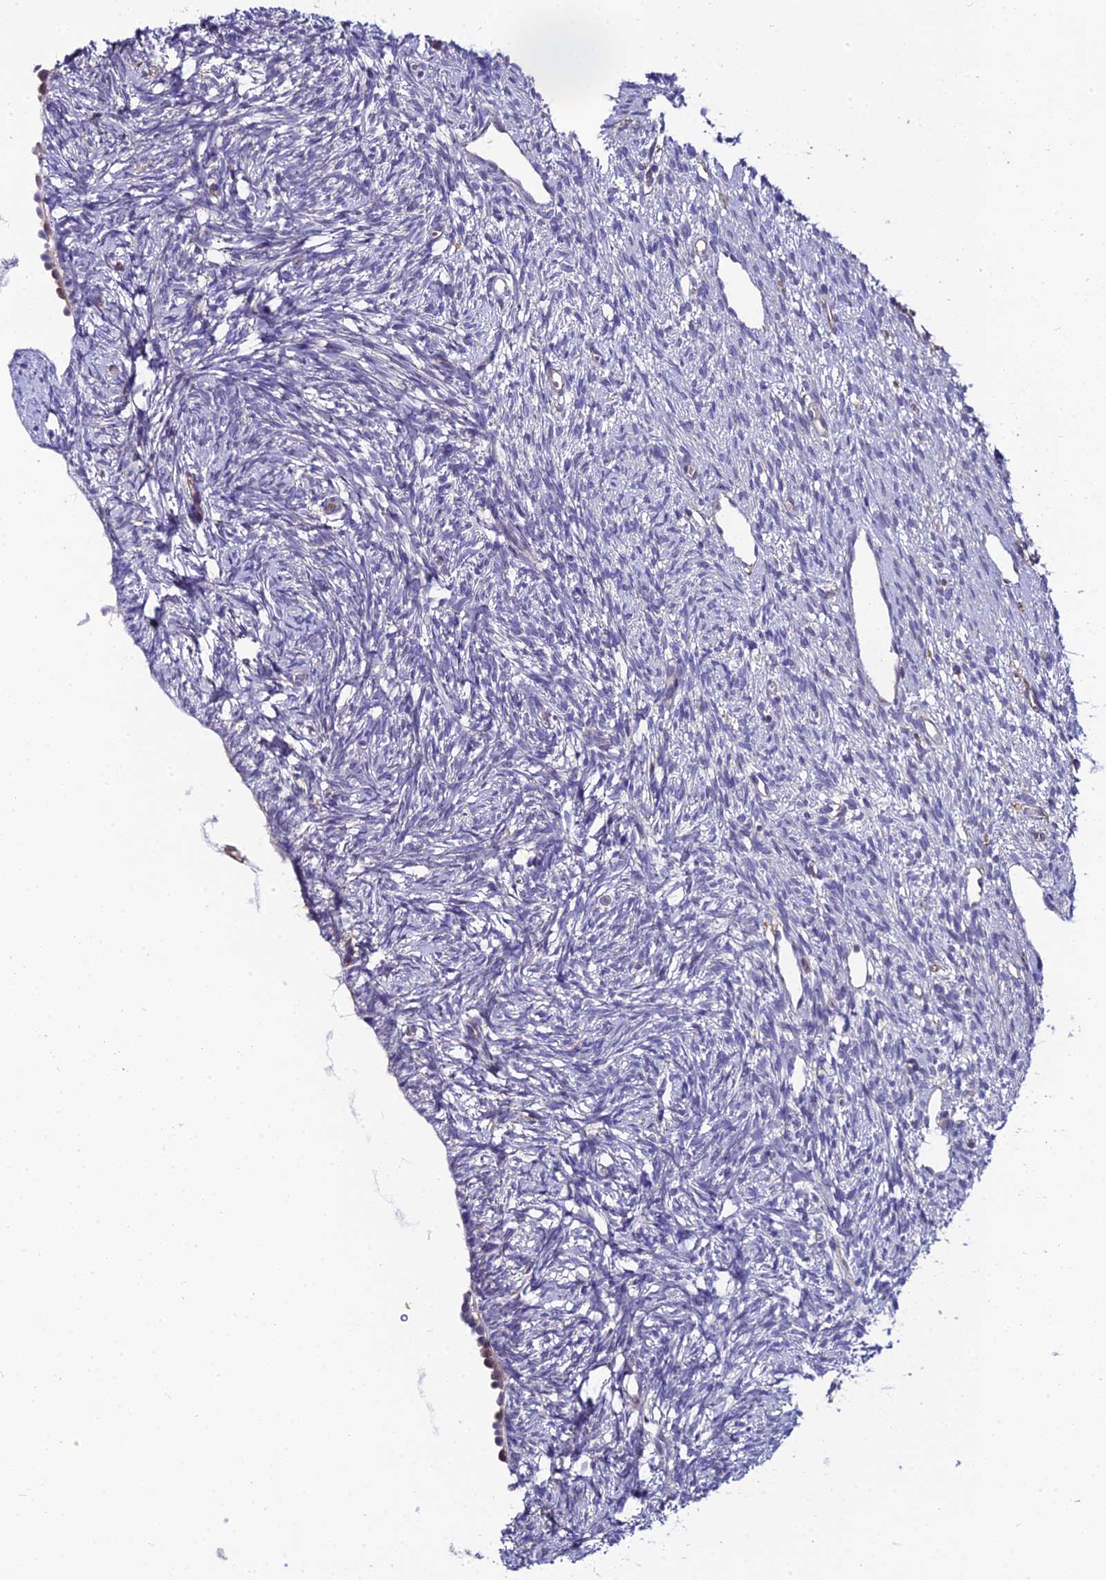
{"staining": {"intensity": "weak", "quantity": "<25%", "location": "cytoplasmic/membranous"}, "tissue": "ovary", "cell_type": "Follicle cells", "image_type": "normal", "snomed": [{"axis": "morphology", "description": "Normal tissue, NOS"}, {"axis": "topography", "description": "Ovary"}], "caption": "This photomicrograph is of benign ovary stained with immunohistochemistry (IHC) to label a protein in brown with the nuclei are counter-stained blue. There is no positivity in follicle cells. (DAB (3,3'-diaminobenzidine) immunohistochemistry (IHC) visualized using brightfield microscopy, high magnification).", "gene": "DDX19A", "patient": {"sex": "female", "age": 51}}